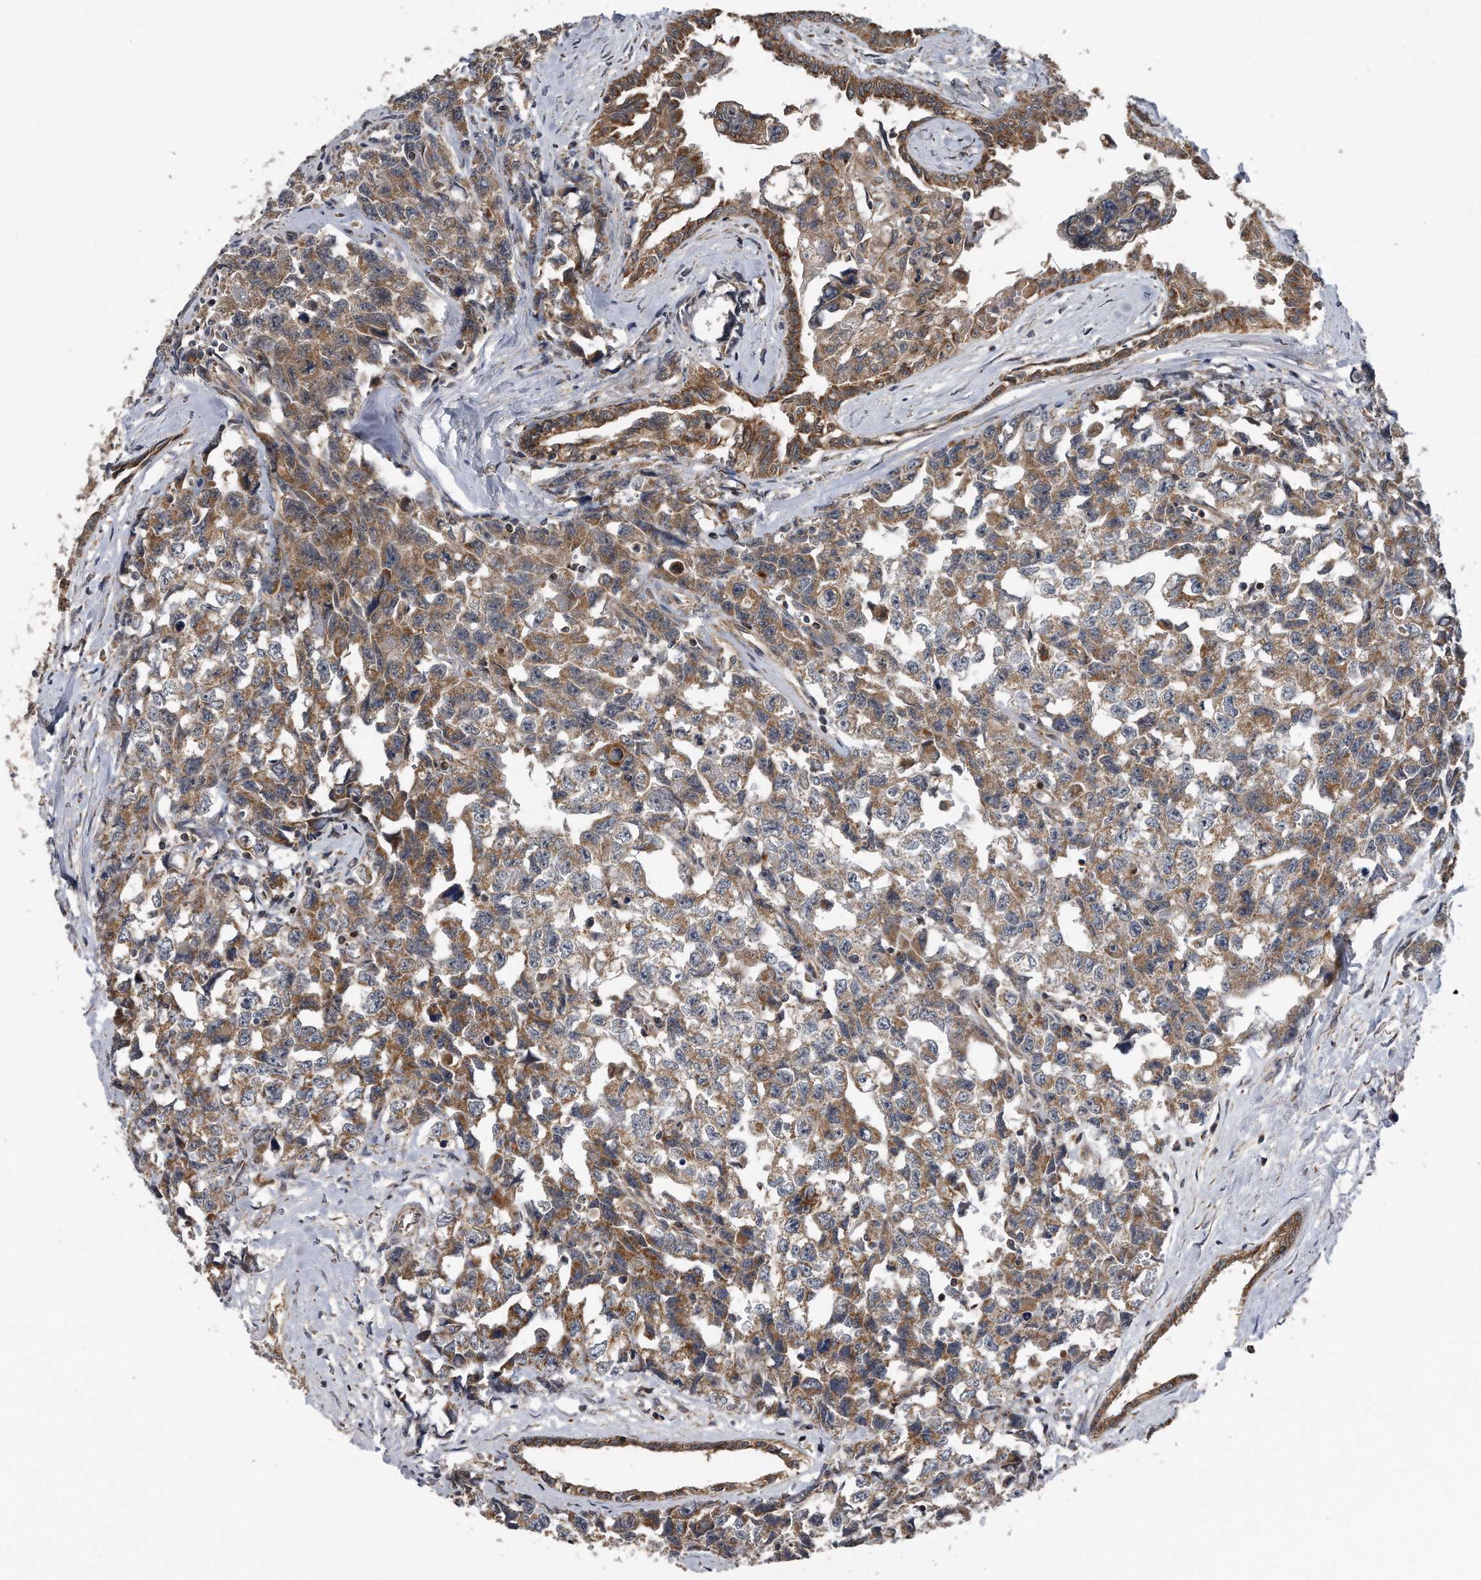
{"staining": {"intensity": "moderate", "quantity": ">75%", "location": "cytoplasmic/membranous"}, "tissue": "testis cancer", "cell_type": "Tumor cells", "image_type": "cancer", "snomed": [{"axis": "morphology", "description": "Carcinoma, Embryonal, NOS"}, {"axis": "topography", "description": "Testis"}], "caption": "High-magnification brightfield microscopy of testis cancer stained with DAB (brown) and counterstained with hematoxylin (blue). tumor cells exhibit moderate cytoplasmic/membranous staining is appreciated in approximately>75% of cells. (Stains: DAB in brown, nuclei in blue, Microscopy: brightfield microscopy at high magnification).", "gene": "ALPK2", "patient": {"sex": "male", "age": 31}}